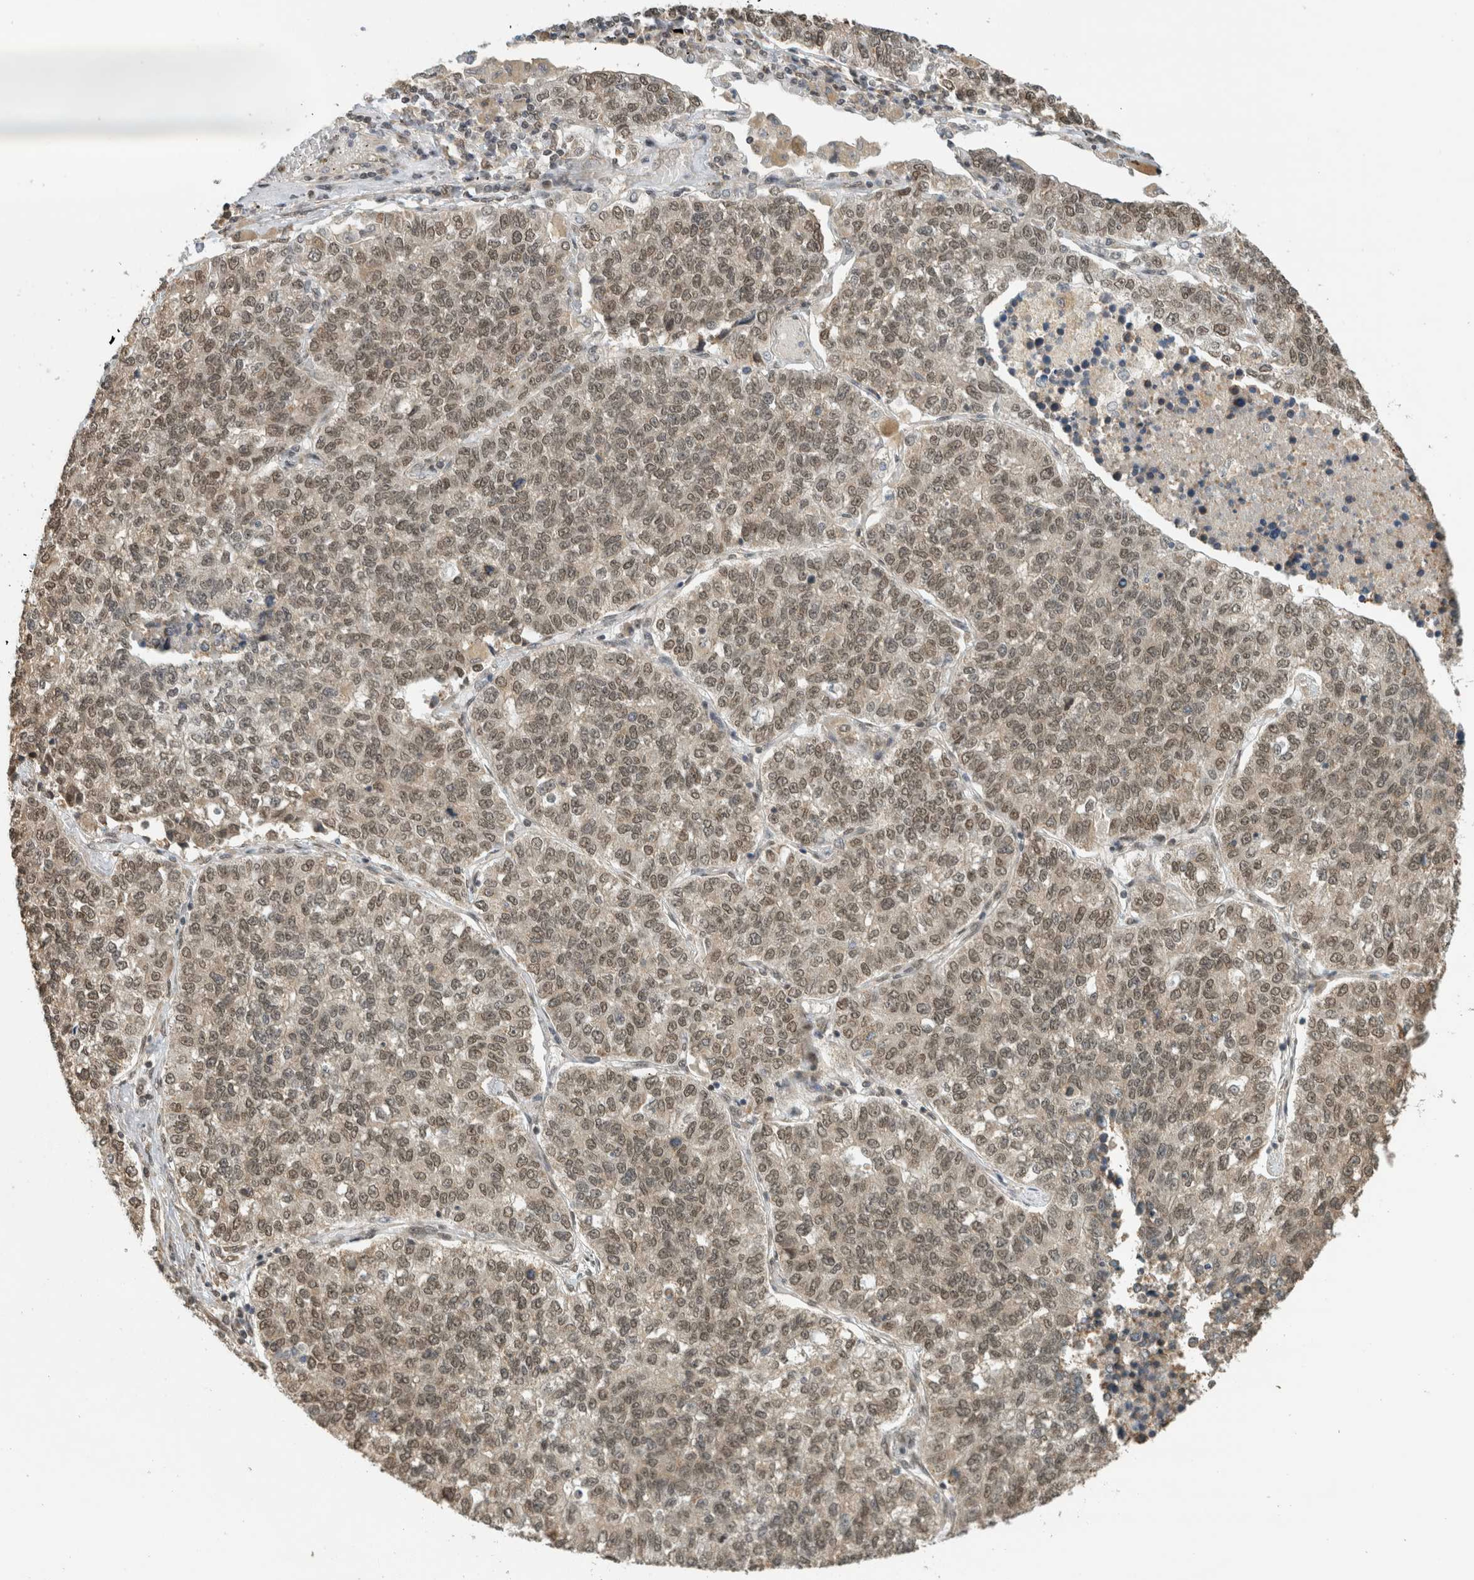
{"staining": {"intensity": "moderate", "quantity": ">75%", "location": "nuclear"}, "tissue": "lung cancer", "cell_type": "Tumor cells", "image_type": "cancer", "snomed": [{"axis": "morphology", "description": "Adenocarcinoma, NOS"}, {"axis": "topography", "description": "Lung"}], "caption": "Tumor cells display medium levels of moderate nuclear staining in approximately >75% of cells in lung adenocarcinoma.", "gene": "C1orf21", "patient": {"sex": "male", "age": 49}}